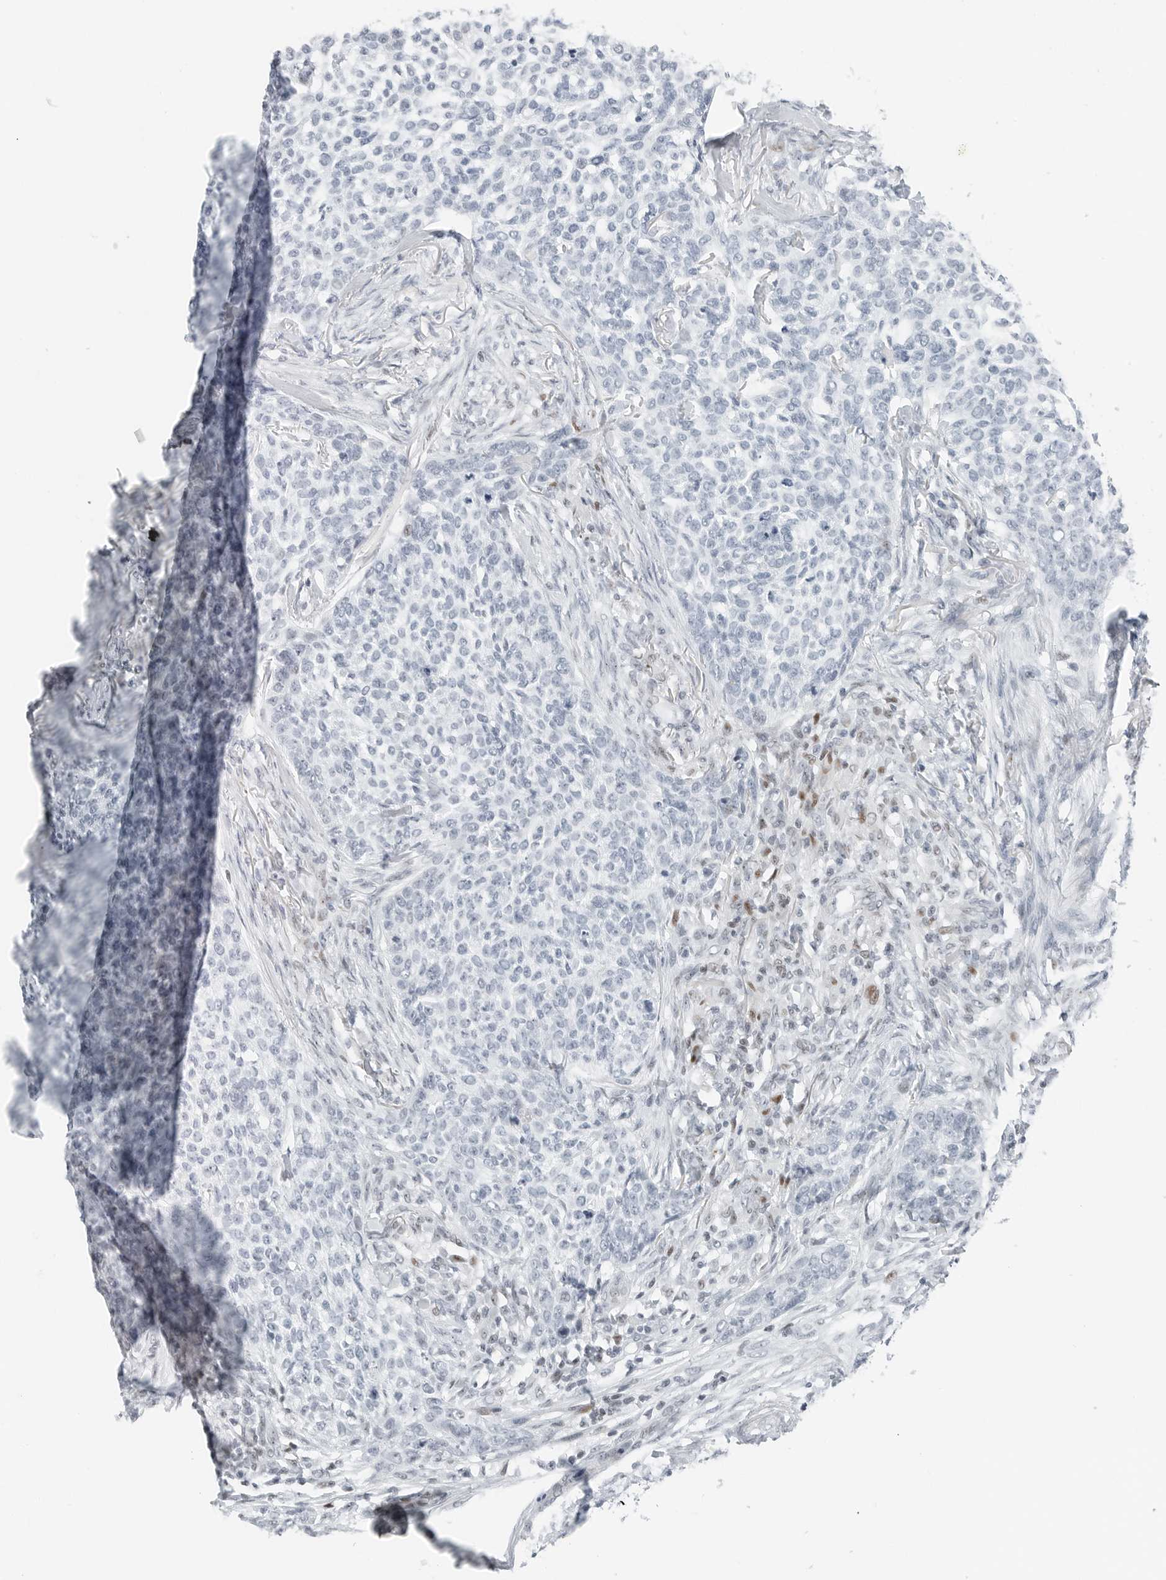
{"staining": {"intensity": "negative", "quantity": "none", "location": "none"}, "tissue": "skin cancer", "cell_type": "Tumor cells", "image_type": "cancer", "snomed": [{"axis": "morphology", "description": "Basal cell carcinoma"}, {"axis": "topography", "description": "Skin"}], "caption": "A micrograph of basal cell carcinoma (skin) stained for a protein exhibits no brown staining in tumor cells.", "gene": "NTMT2", "patient": {"sex": "female", "age": 64}}